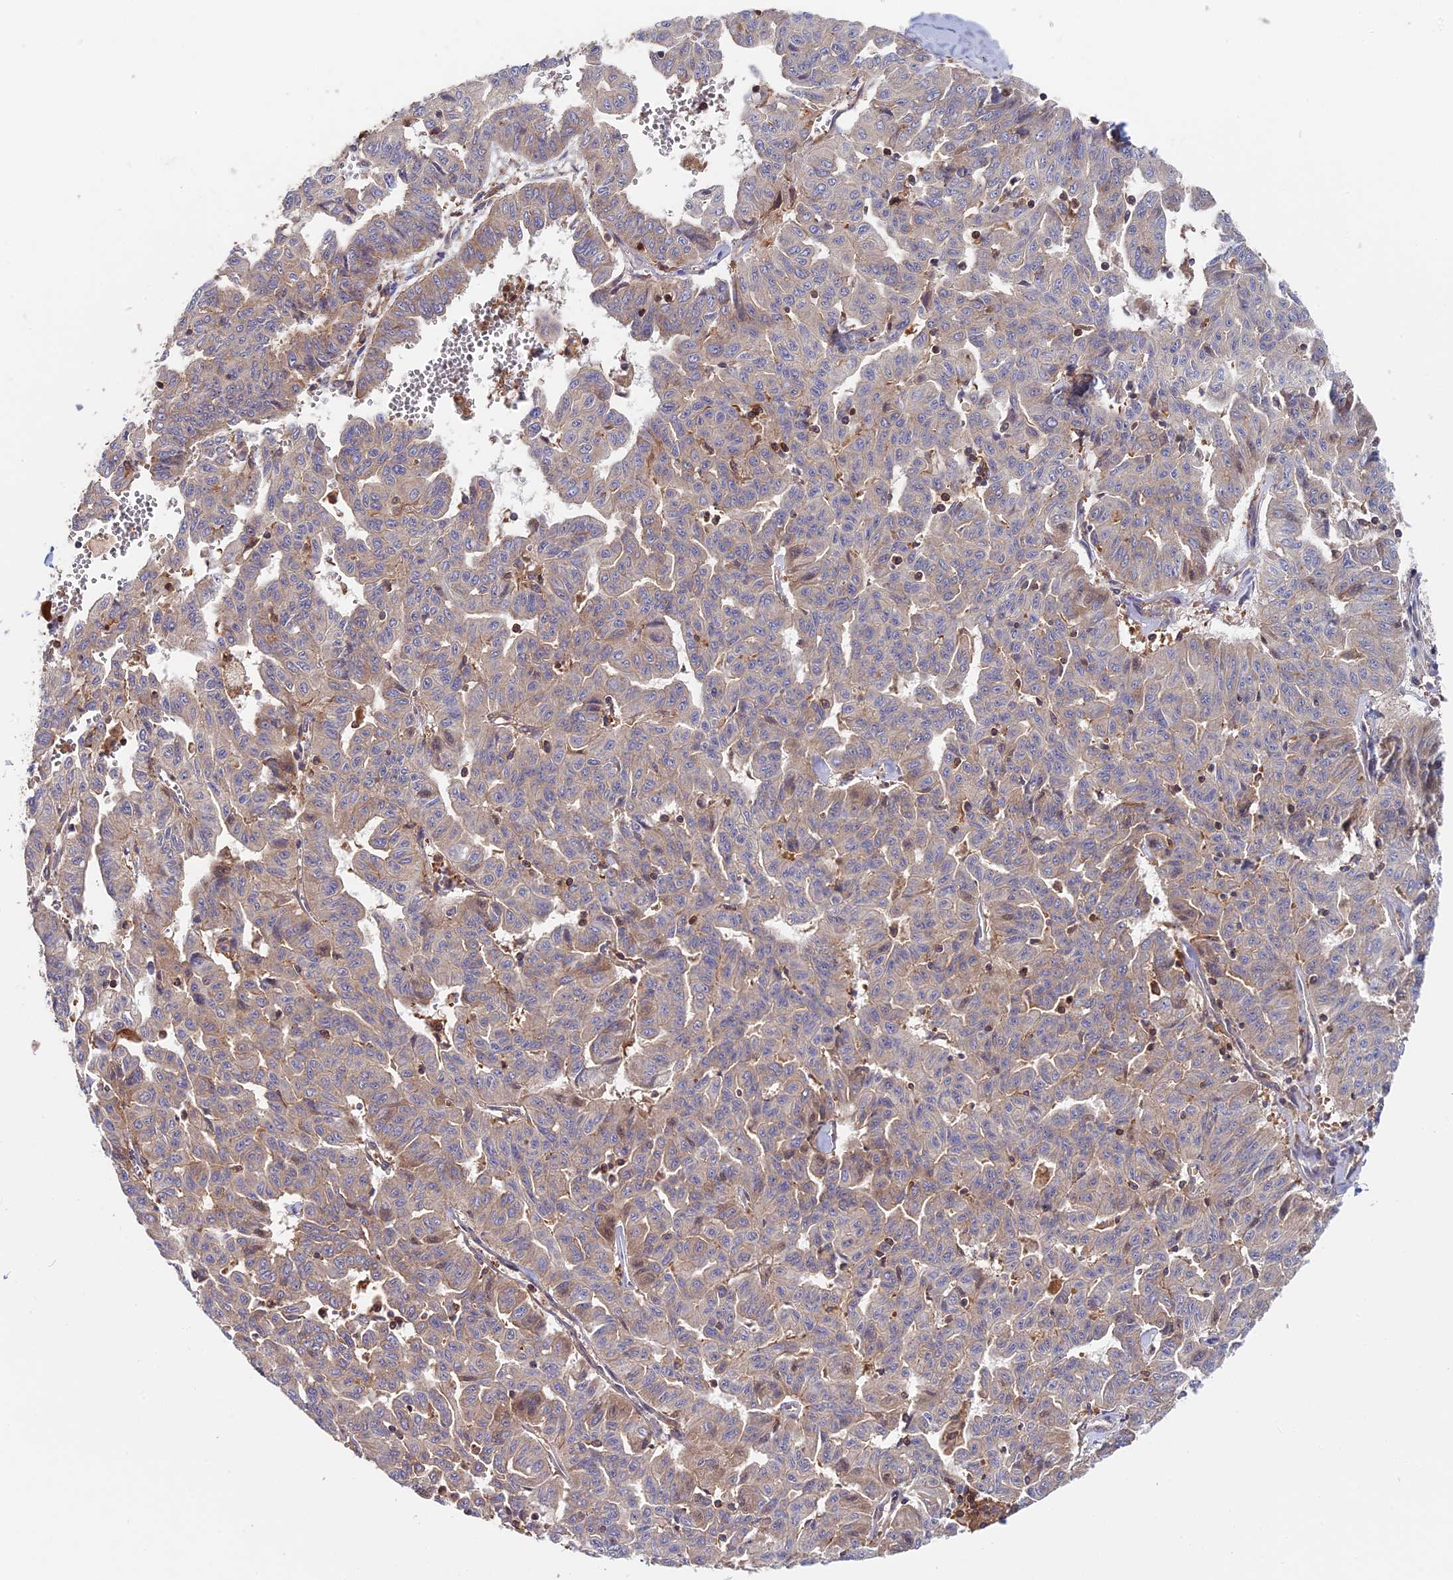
{"staining": {"intensity": "weak", "quantity": "<25%", "location": "cytoplasmic/membranous"}, "tissue": "liver cancer", "cell_type": "Tumor cells", "image_type": "cancer", "snomed": [{"axis": "morphology", "description": "Cholangiocarcinoma"}, {"axis": "topography", "description": "Liver"}], "caption": "Tumor cells show no significant protein positivity in liver cancer (cholangiocarcinoma).", "gene": "MYO9B", "patient": {"sex": "female", "age": 77}}